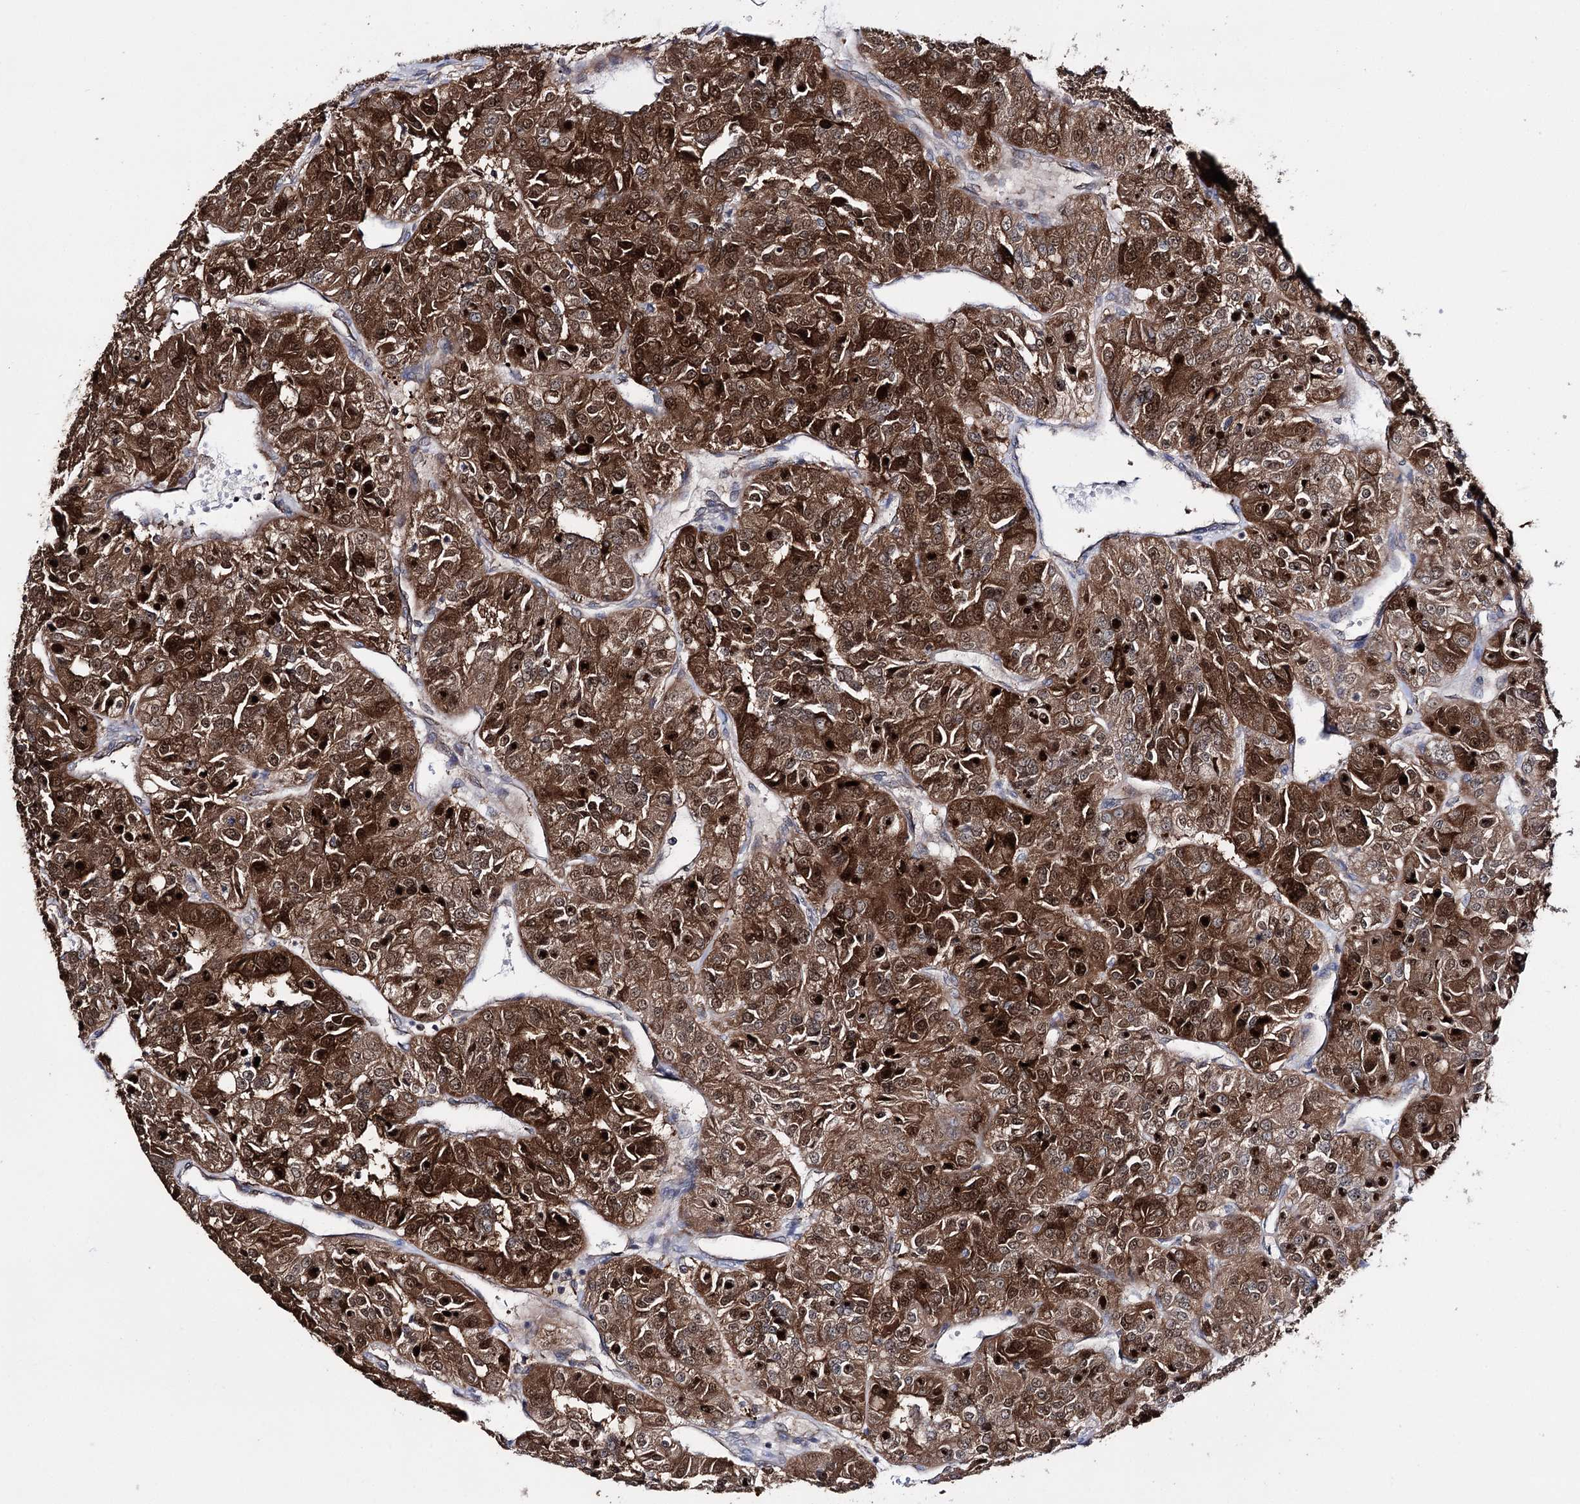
{"staining": {"intensity": "strong", "quantity": ">75%", "location": "cytoplasmic/membranous,nuclear"}, "tissue": "renal cancer", "cell_type": "Tumor cells", "image_type": "cancer", "snomed": [{"axis": "morphology", "description": "Adenocarcinoma, NOS"}, {"axis": "topography", "description": "Kidney"}], "caption": "Immunohistochemistry (IHC) of adenocarcinoma (renal) shows high levels of strong cytoplasmic/membranous and nuclear staining in about >75% of tumor cells.", "gene": "PTER", "patient": {"sex": "female", "age": 63}}